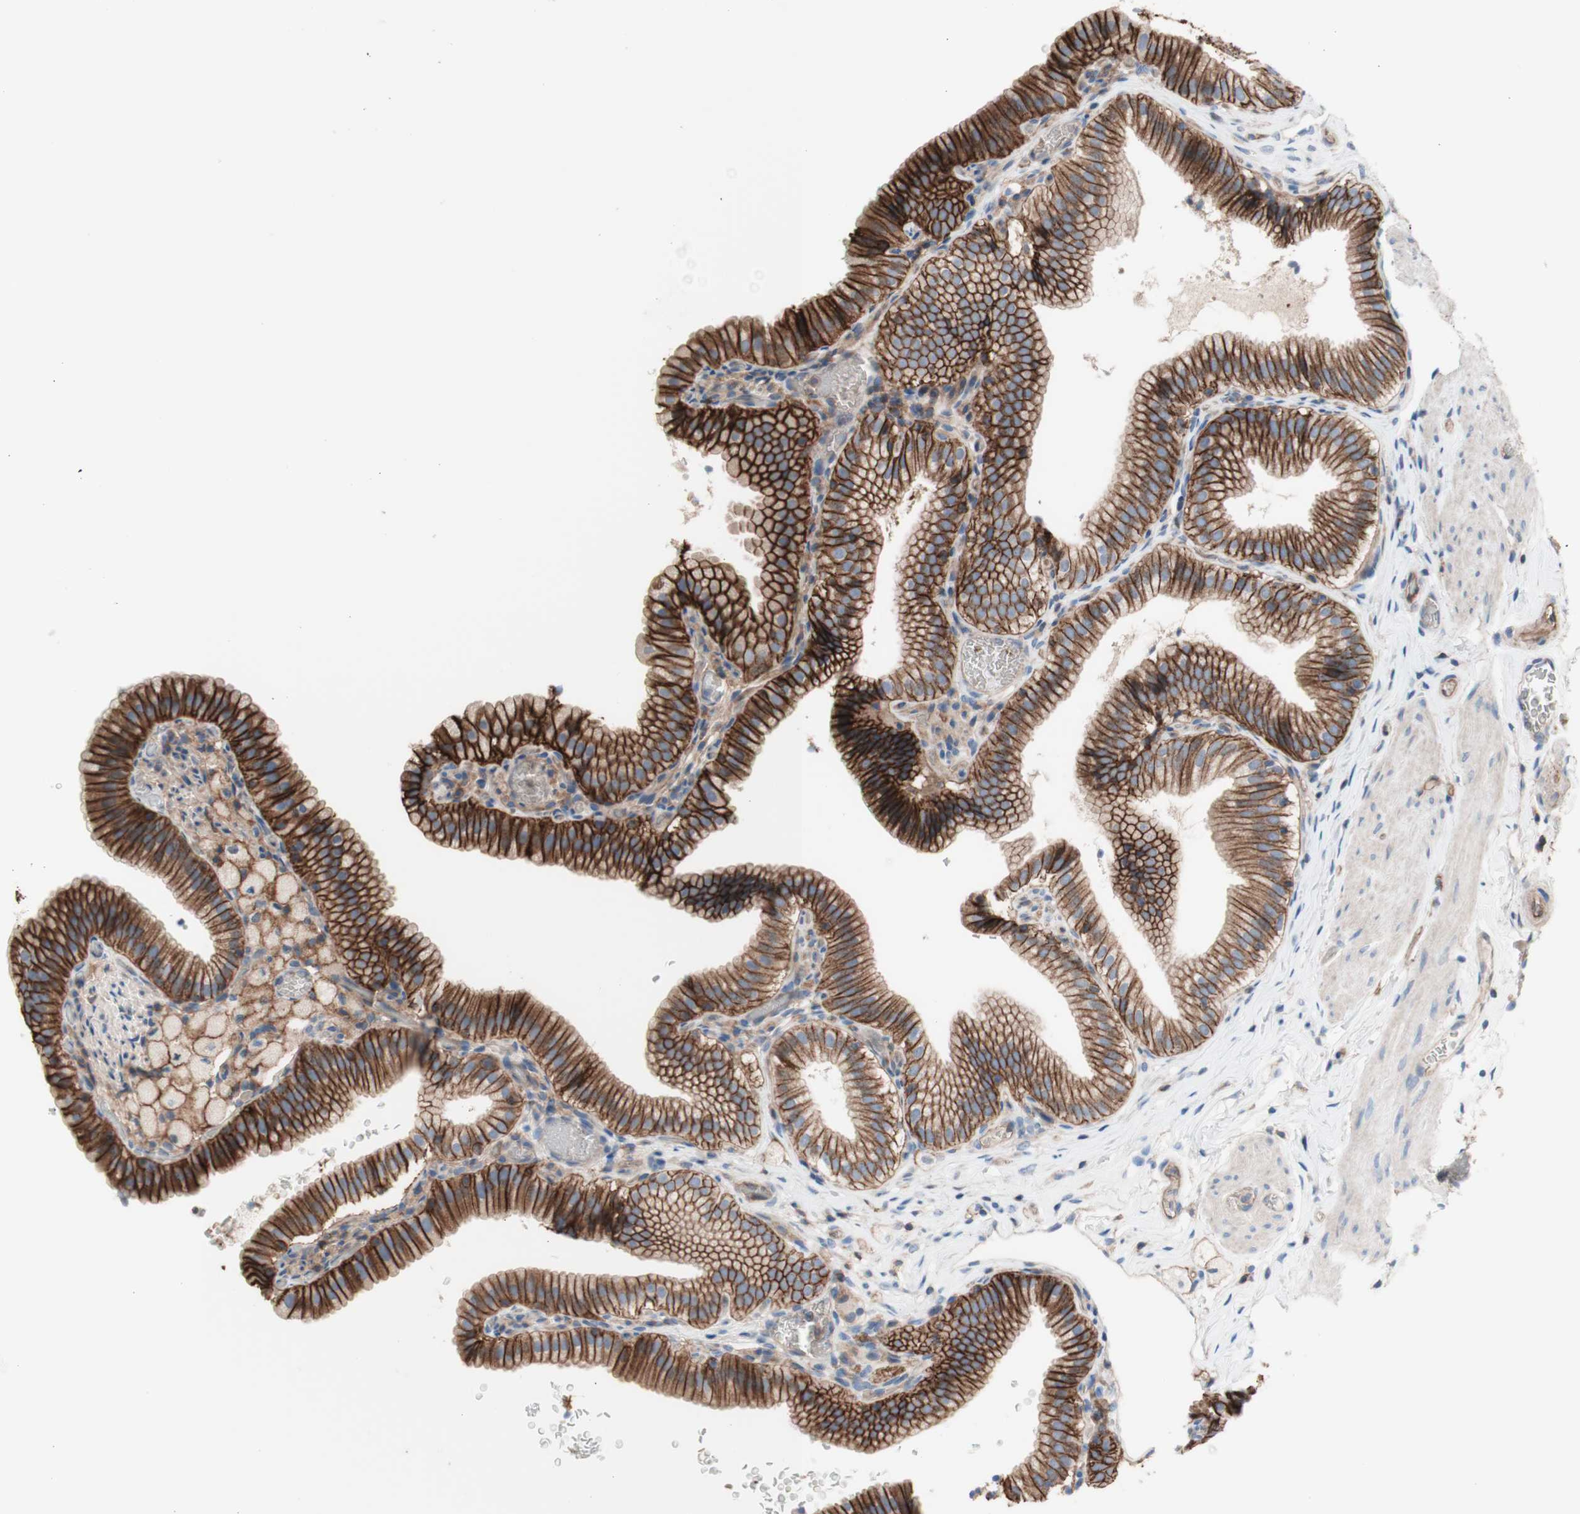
{"staining": {"intensity": "strong", "quantity": ">75%", "location": "cytoplasmic/membranous"}, "tissue": "gallbladder", "cell_type": "Glandular cells", "image_type": "normal", "snomed": [{"axis": "morphology", "description": "Normal tissue, NOS"}, {"axis": "topography", "description": "Gallbladder"}], "caption": "The image shows staining of normal gallbladder, revealing strong cytoplasmic/membranous protein positivity (brown color) within glandular cells.", "gene": "CD46", "patient": {"sex": "male", "age": 54}}